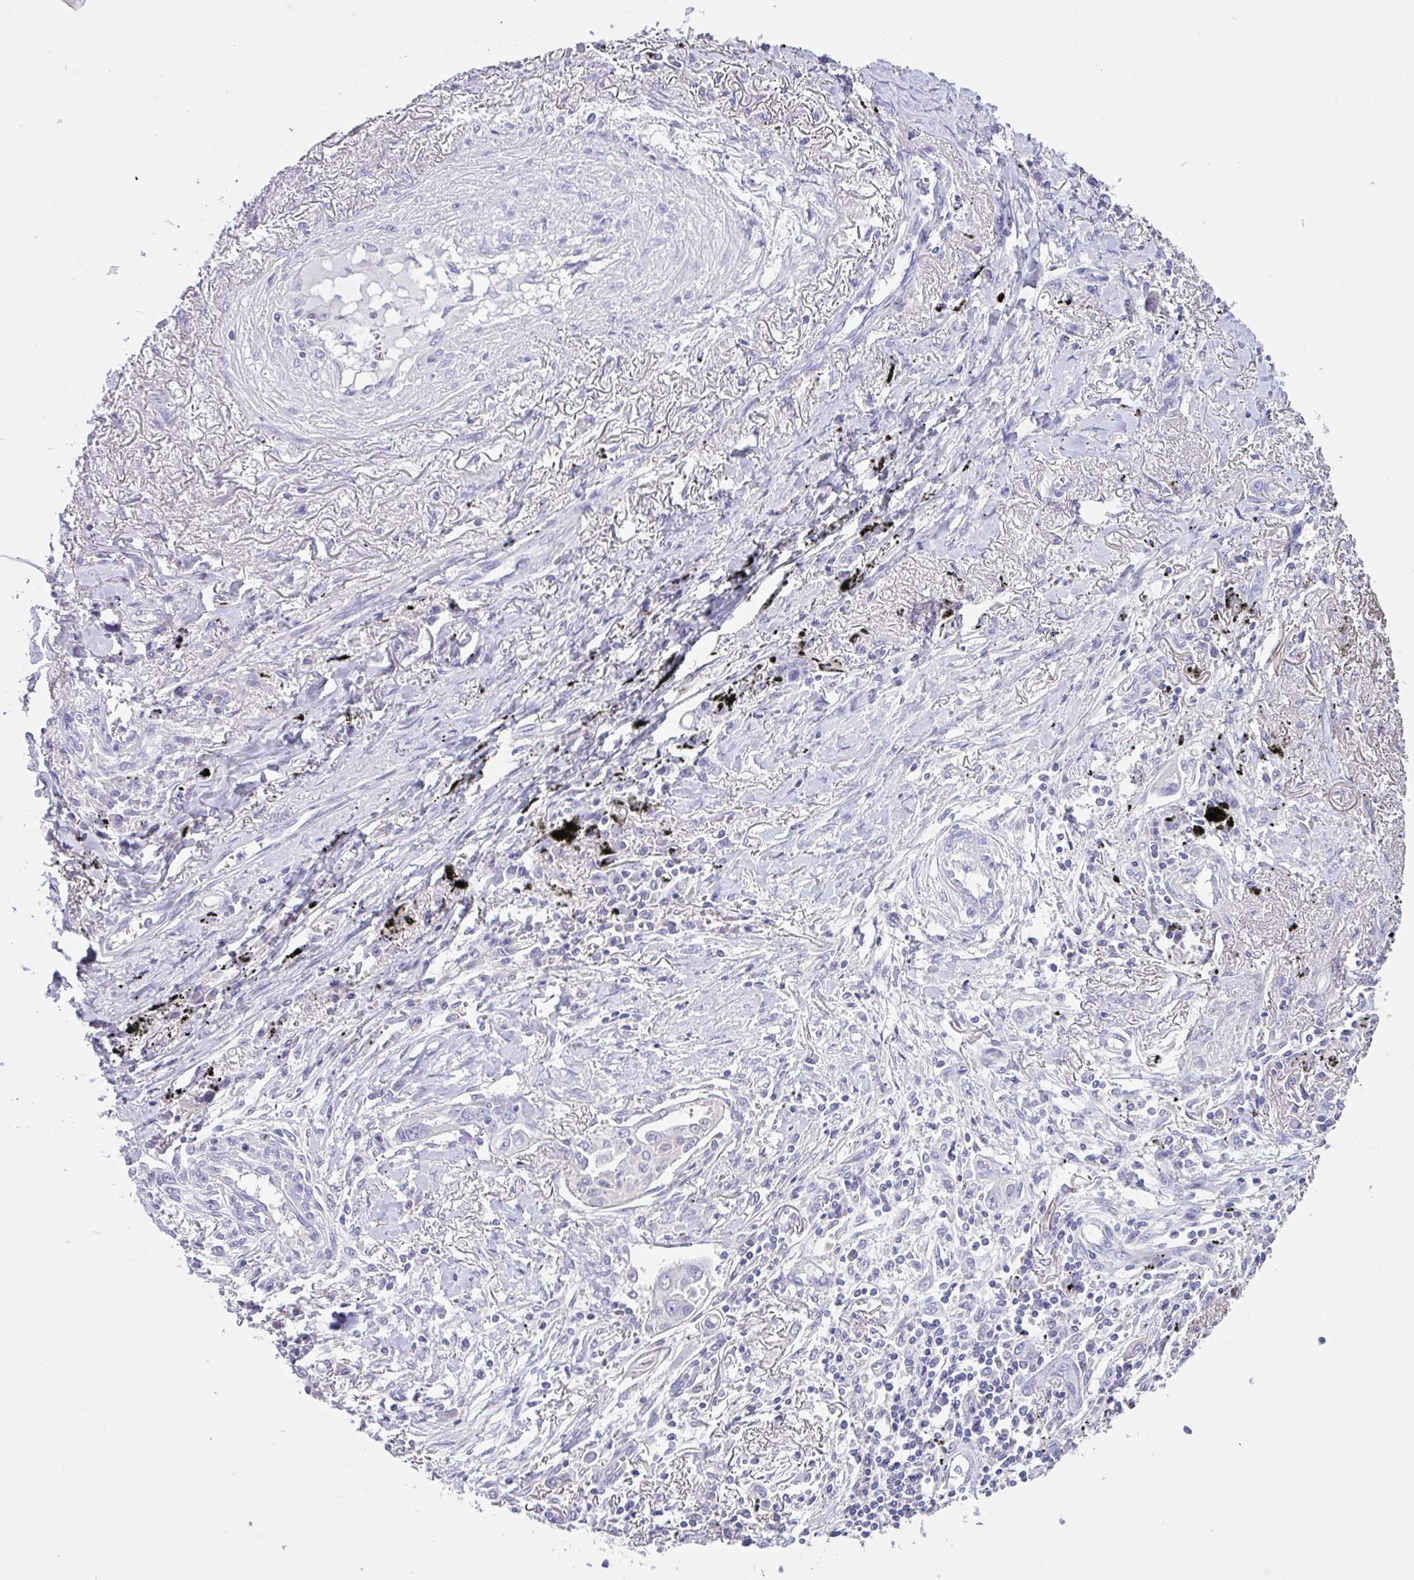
{"staining": {"intensity": "negative", "quantity": "none", "location": "none"}, "tissue": "lung cancer", "cell_type": "Tumor cells", "image_type": "cancer", "snomed": [{"axis": "morphology", "description": "Adenocarcinoma, NOS"}, {"axis": "topography", "description": "Lung"}], "caption": "High power microscopy image of an IHC photomicrograph of lung cancer (adenocarcinoma), revealing no significant staining in tumor cells.", "gene": "CA10", "patient": {"sex": "male", "age": 76}}